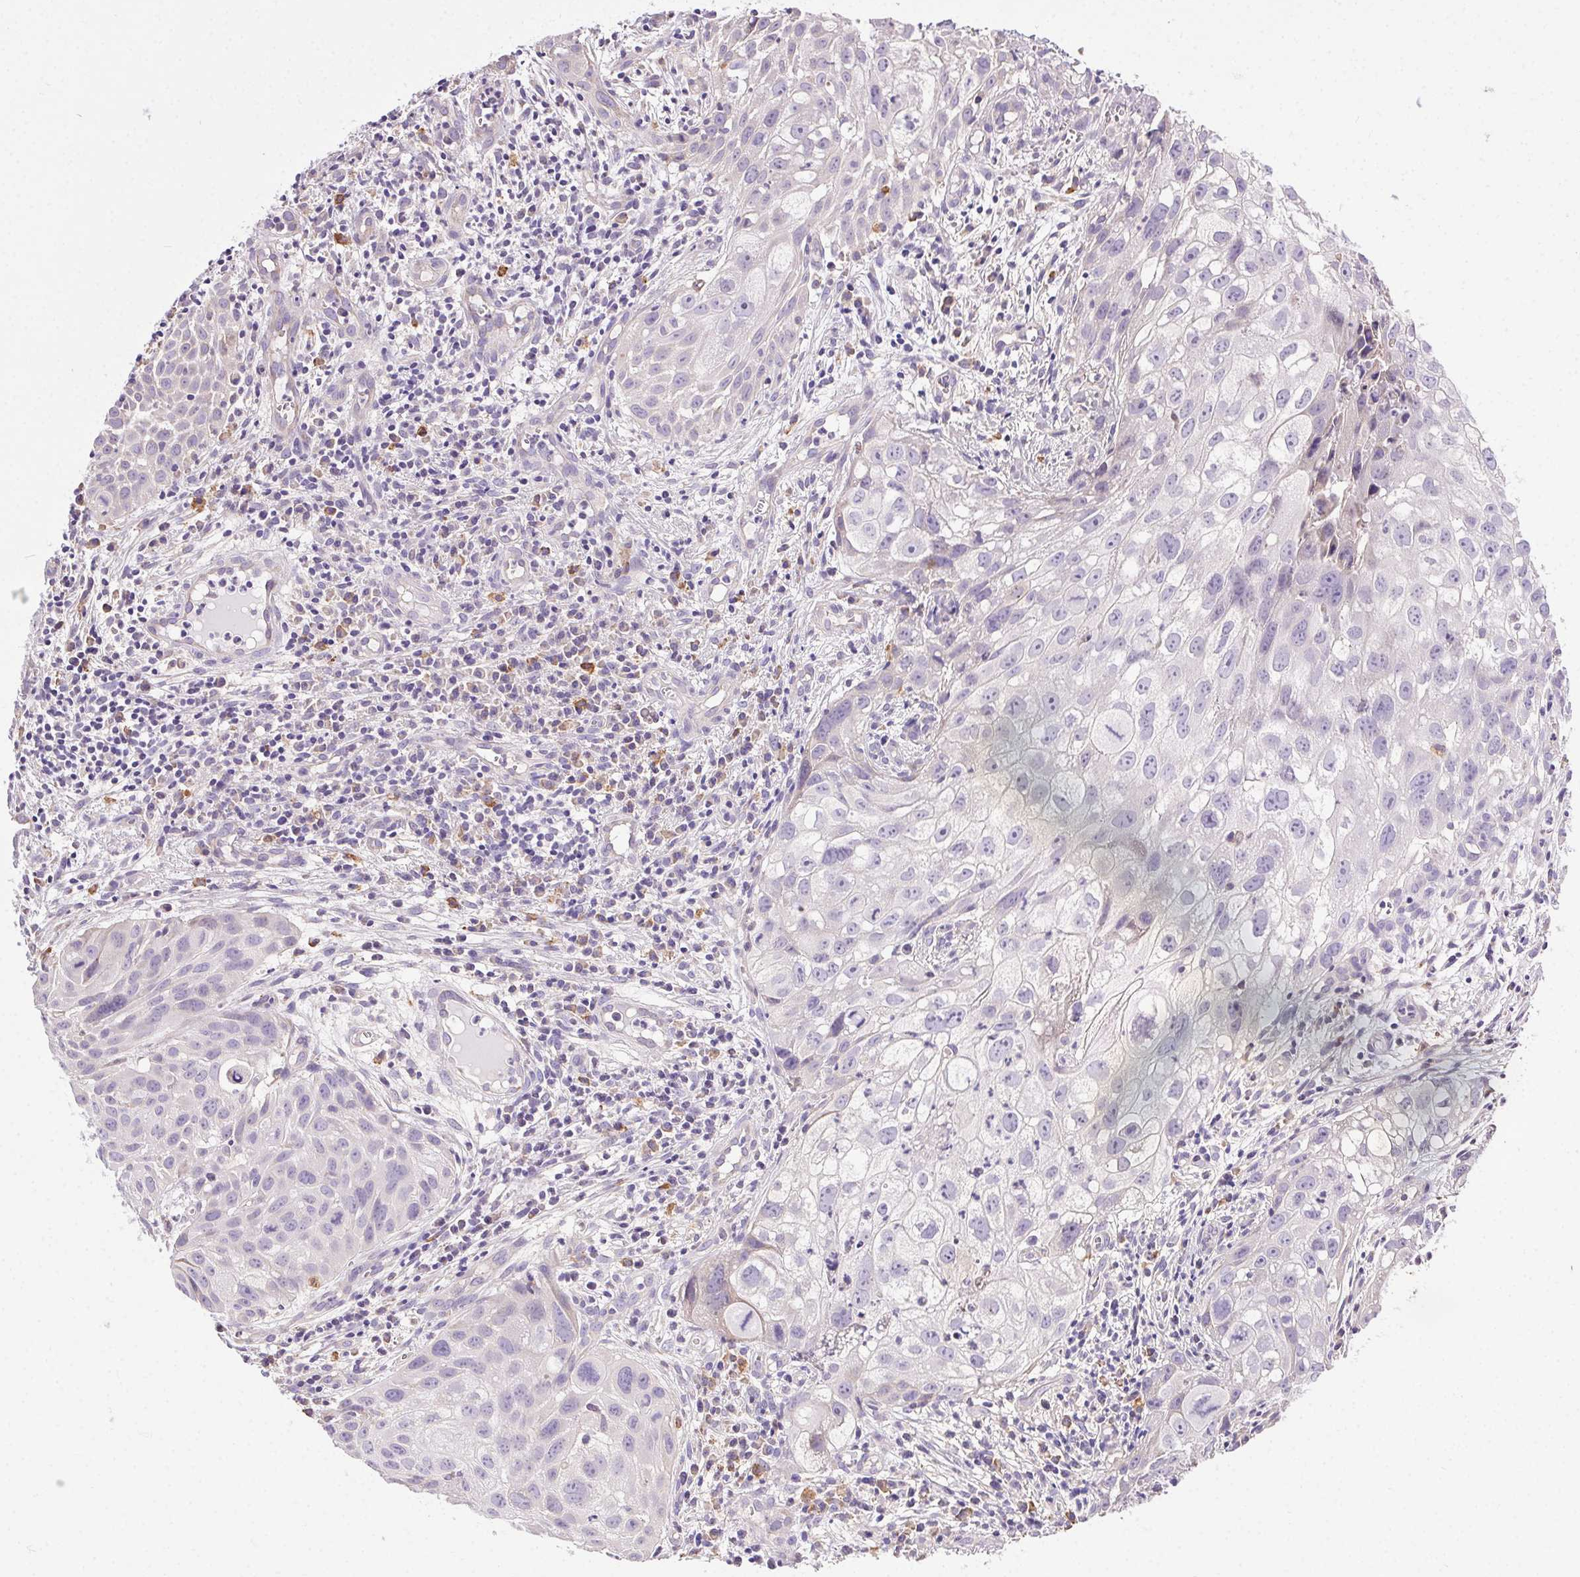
{"staining": {"intensity": "negative", "quantity": "none", "location": "none"}, "tissue": "cervical cancer", "cell_type": "Tumor cells", "image_type": "cancer", "snomed": [{"axis": "morphology", "description": "Squamous cell carcinoma, NOS"}, {"axis": "topography", "description": "Cervix"}], "caption": "Photomicrograph shows no significant protein staining in tumor cells of squamous cell carcinoma (cervical).", "gene": "SNX31", "patient": {"sex": "female", "age": 53}}